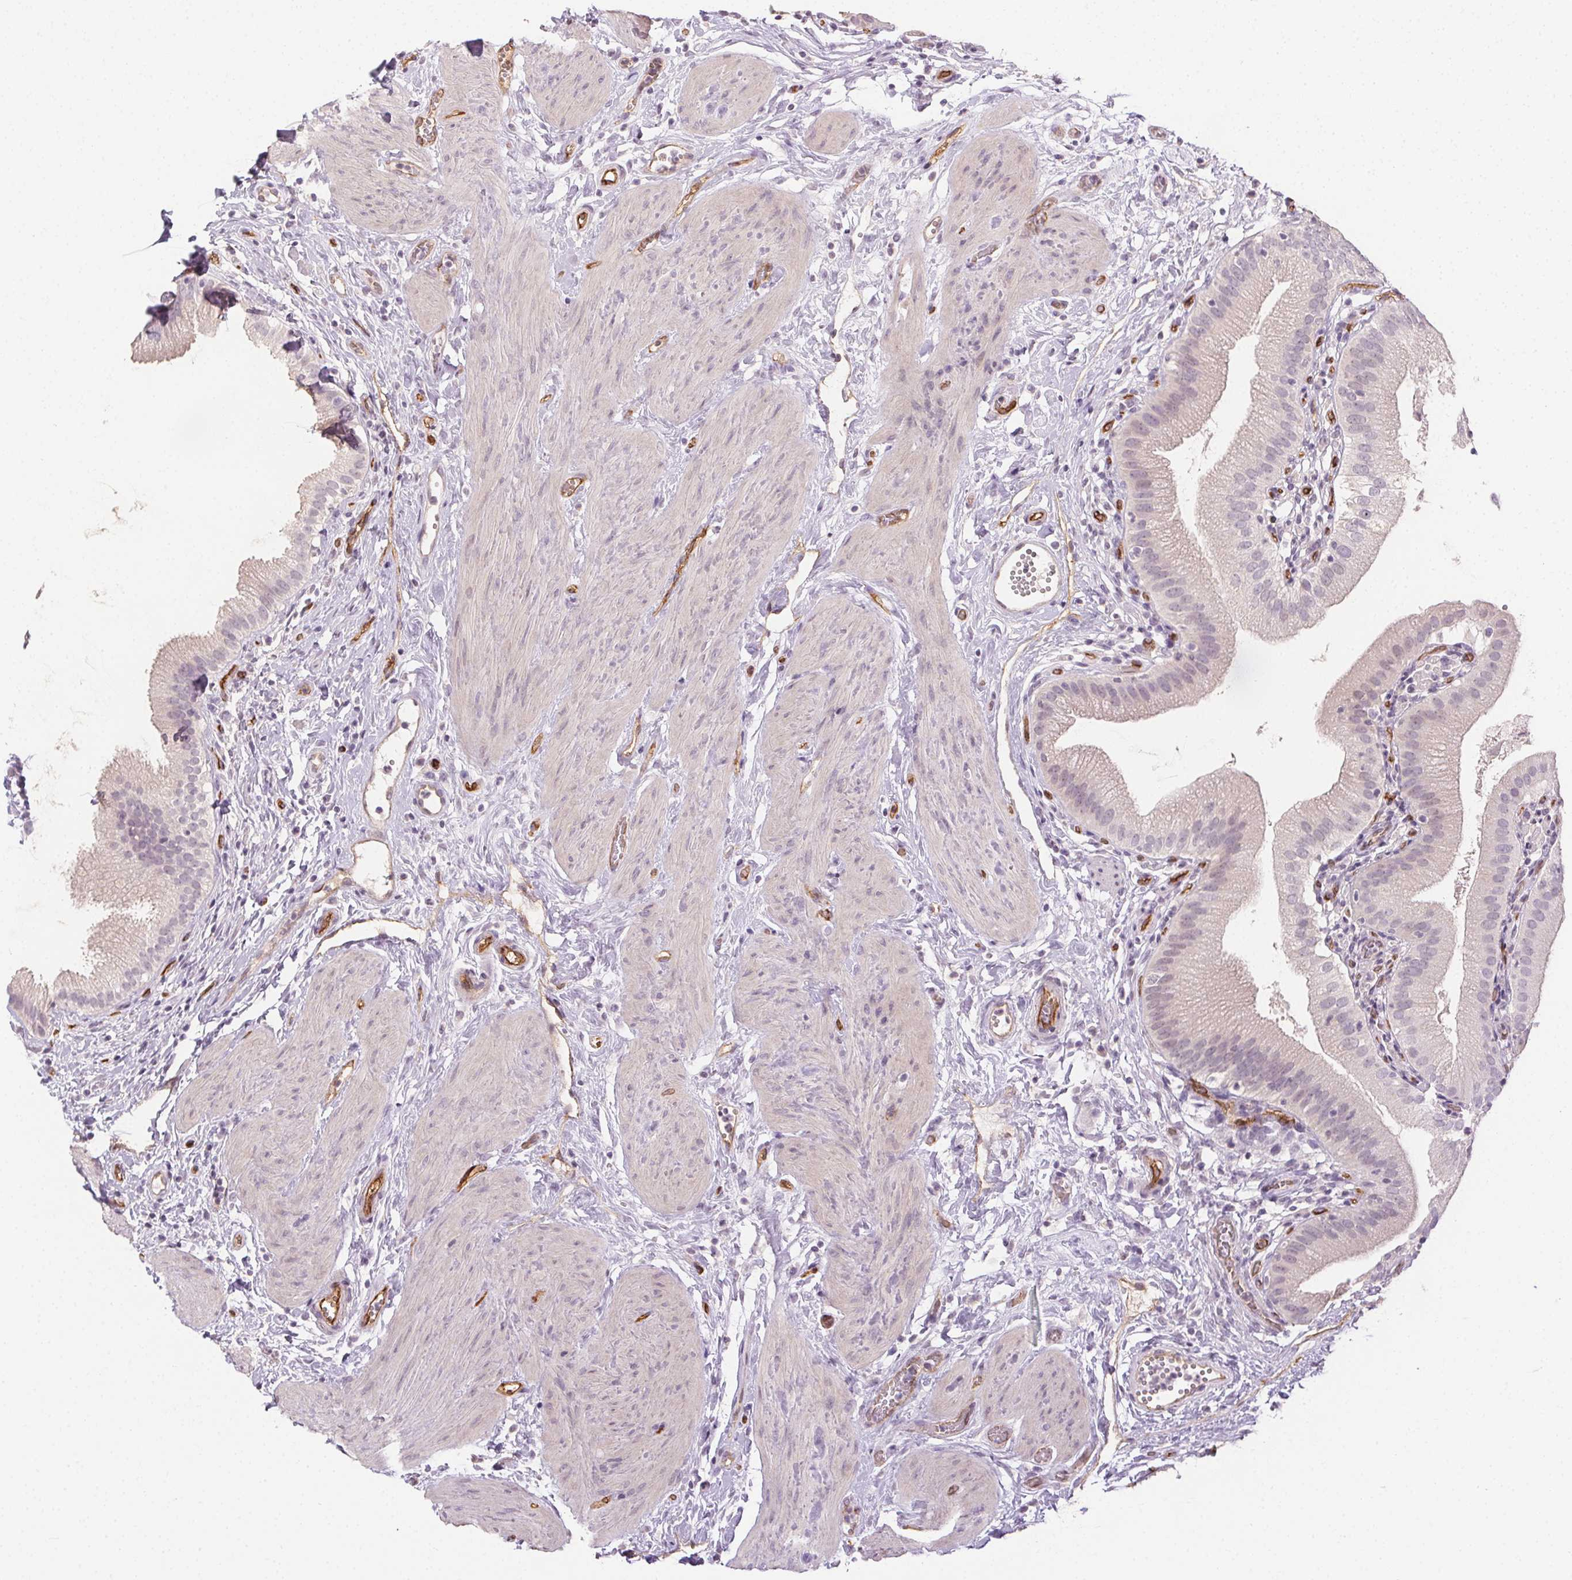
{"staining": {"intensity": "negative", "quantity": "none", "location": "none"}, "tissue": "gallbladder", "cell_type": "Glandular cells", "image_type": "normal", "snomed": [{"axis": "morphology", "description": "Normal tissue, NOS"}, {"axis": "topography", "description": "Gallbladder"}], "caption": "High power microscopy photomicrograph of an IHC histopathology image of unremarkable gallbladder, revealing no significant positivity in glandular cells.", "gene": "PODXL", "patient": {"sex": "female", "age": 65}}